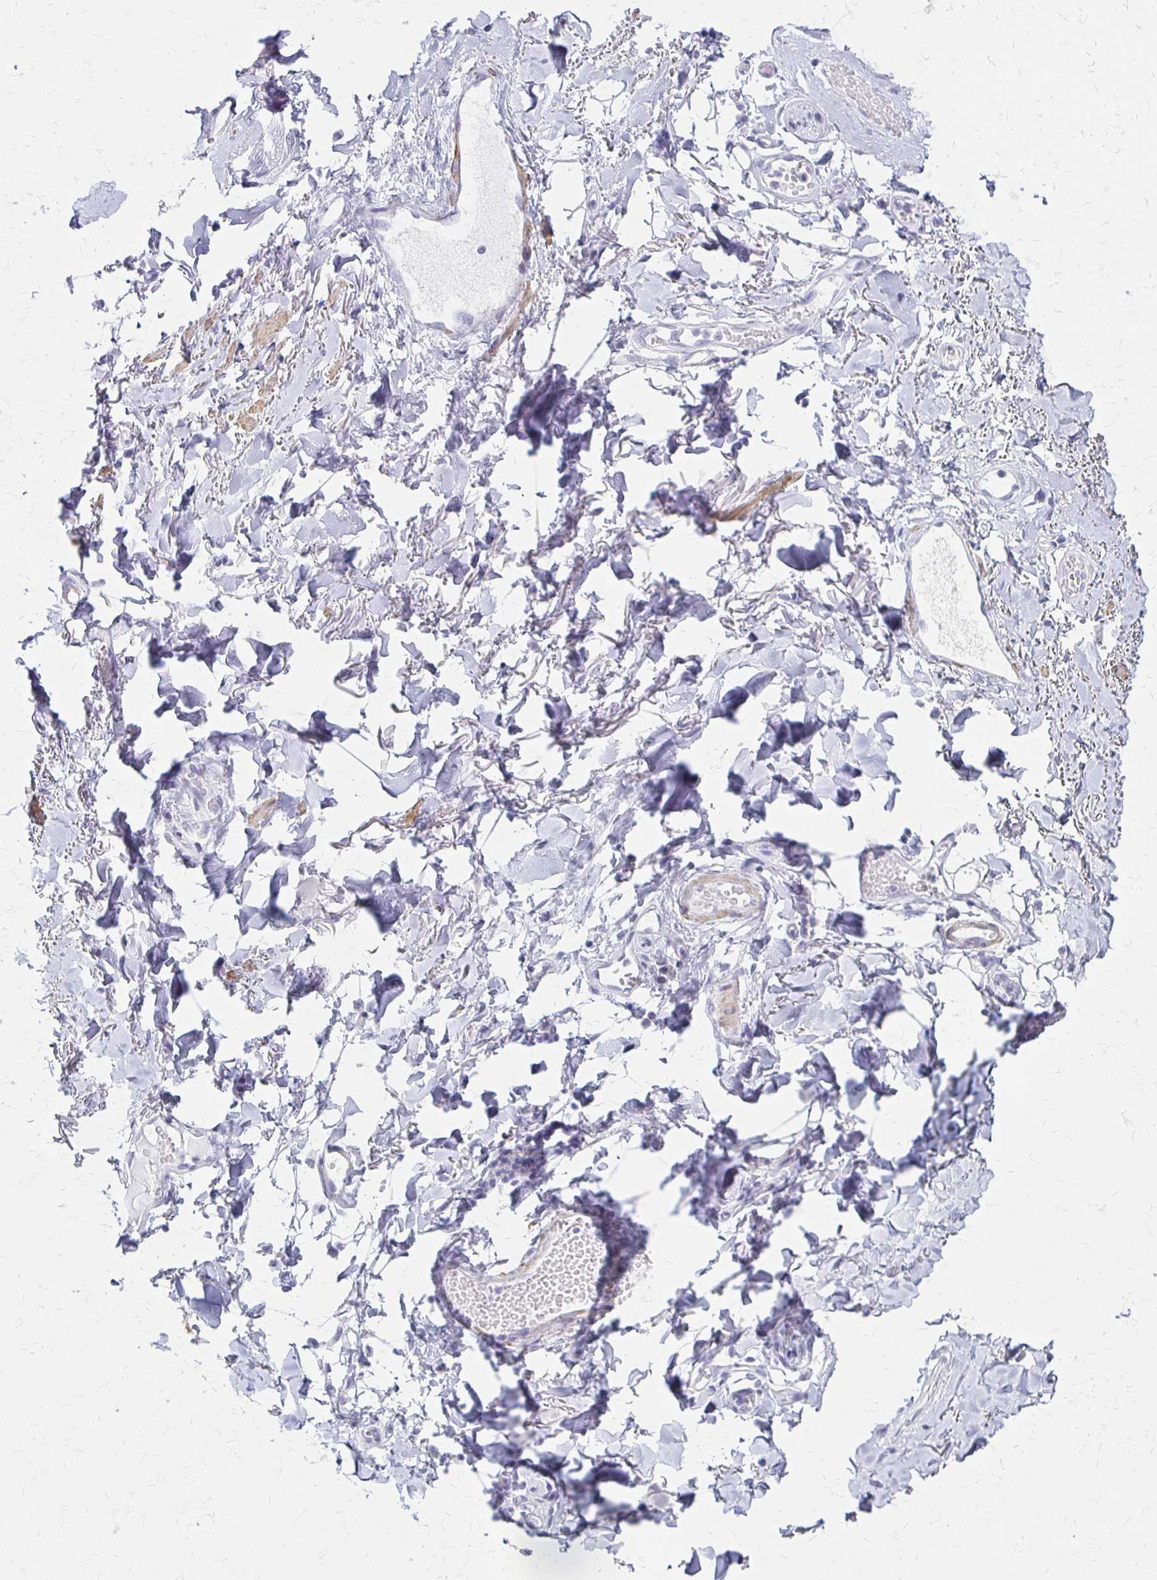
{"staining": {"intensity": "negative", "quantity": "none", "location": "none"}, "tissue": "adipose tissue", "cell_type": "Adipocytes", "image_type": "normal", "snomed": [{"axis": "morphology", "description": "Normal tissue, NOS"}, {"axis": "topography", "description": "Anal"}, {"axis": "topography", "description": "Peripheral nerve tissue"}], "caption": "This micrograph is of normal adipose tissue stained with immunohistochemistry to label a protein in brown with the nuclei are counter-stained blue. There is no expression in adipocytes. The staining is performed using DAB brown chromogen with nuclei counter-stained in using hematoxylin.", "gene": "IVL", "patient": {"sex": "male", "age": 78}}